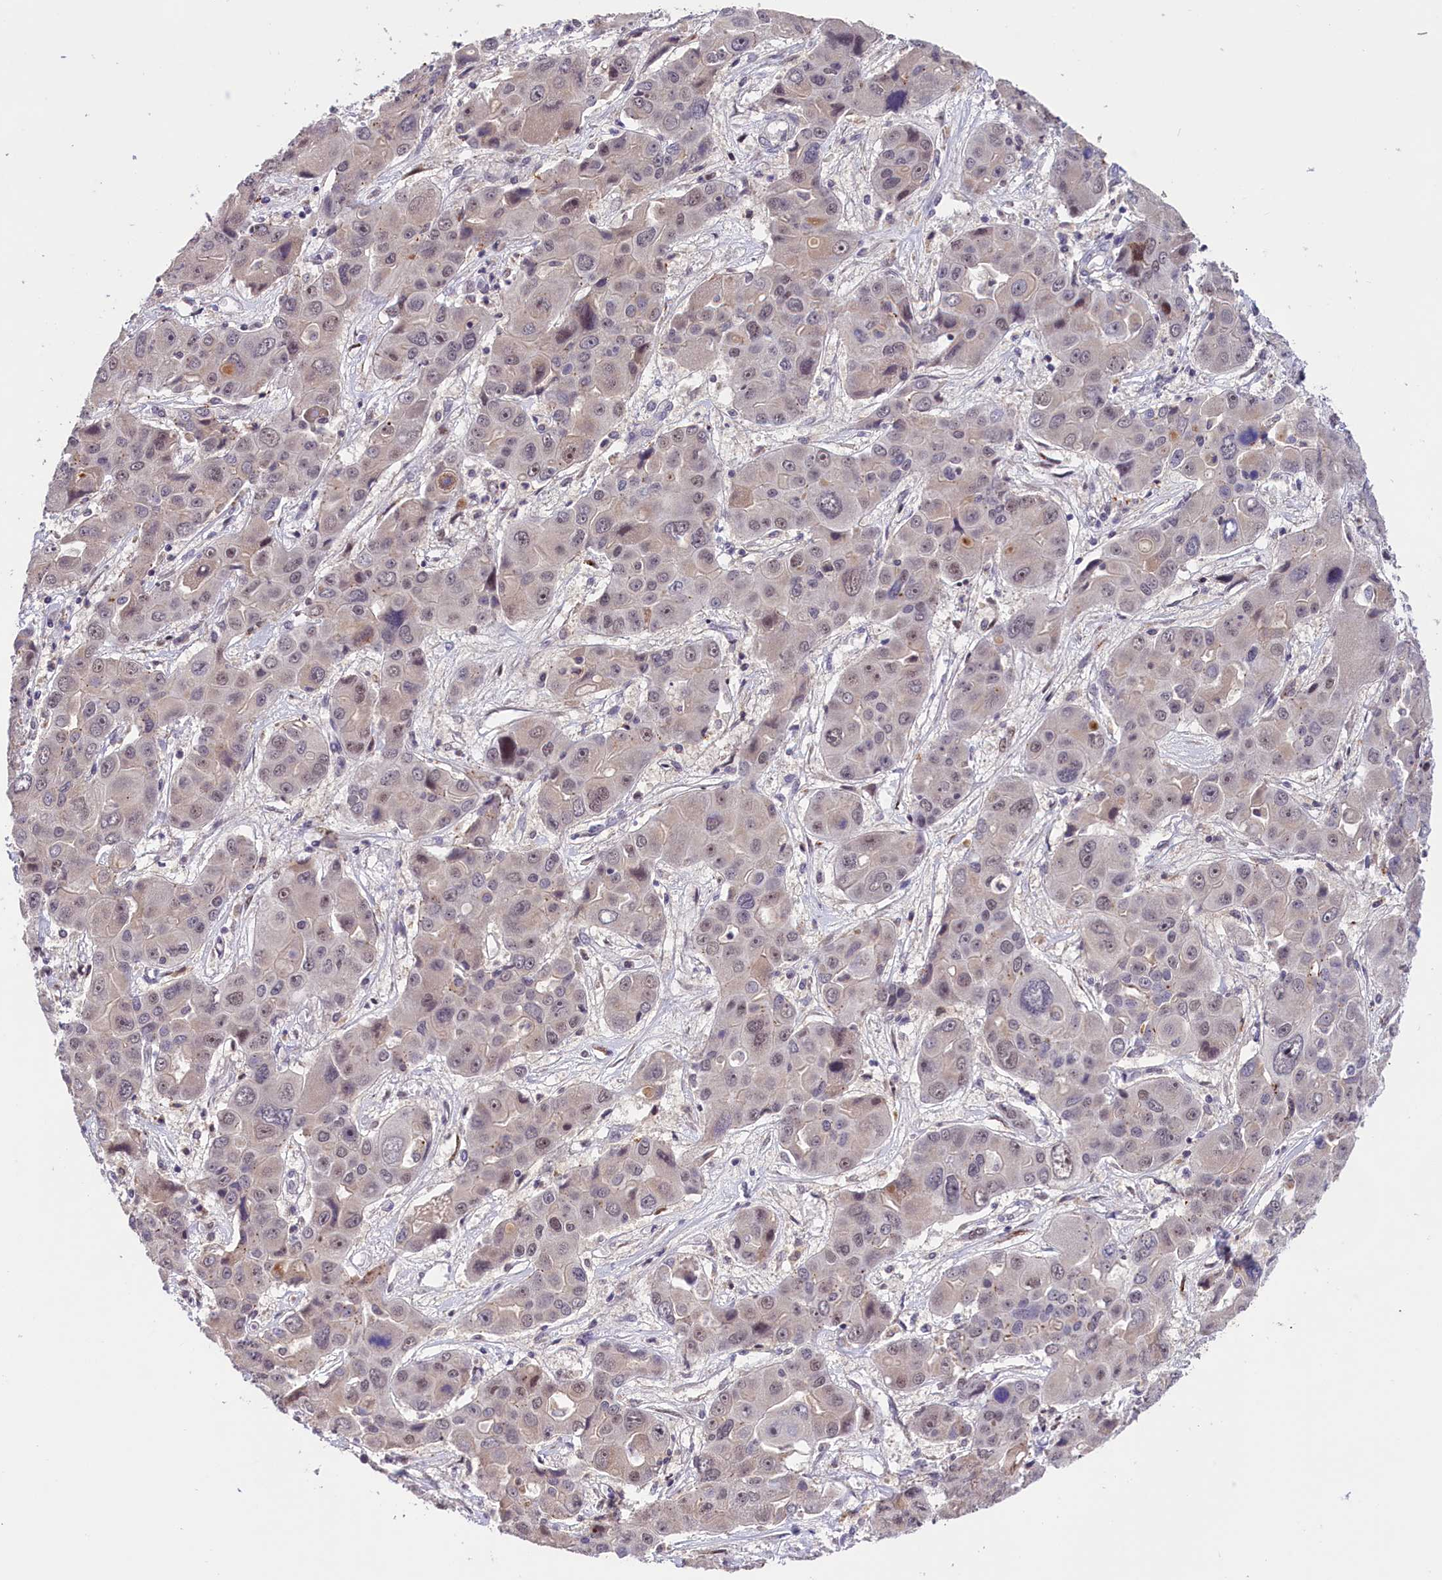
{"staining": {"intensity": "weak", "quantity": "<25%", "location": "nuclear"}, "tissue": "liver cancer", "cell_type": "Tumor cells", "image_type": "cancer", "snomed": [{"axis": "morphology", "description": "Cholangiocarcinoma"}, {"axis": "topography", "description": "Liver"}], "caption": "Immunohistochemistry (IHC) micrograph of neoplastic tissue: human liver cholangiocarcinoma stained with DAB demonstrates no significant protein expression in tumor cells.", "gene": "FBXO45", "patient": {"sex": "male", "age": 67}}